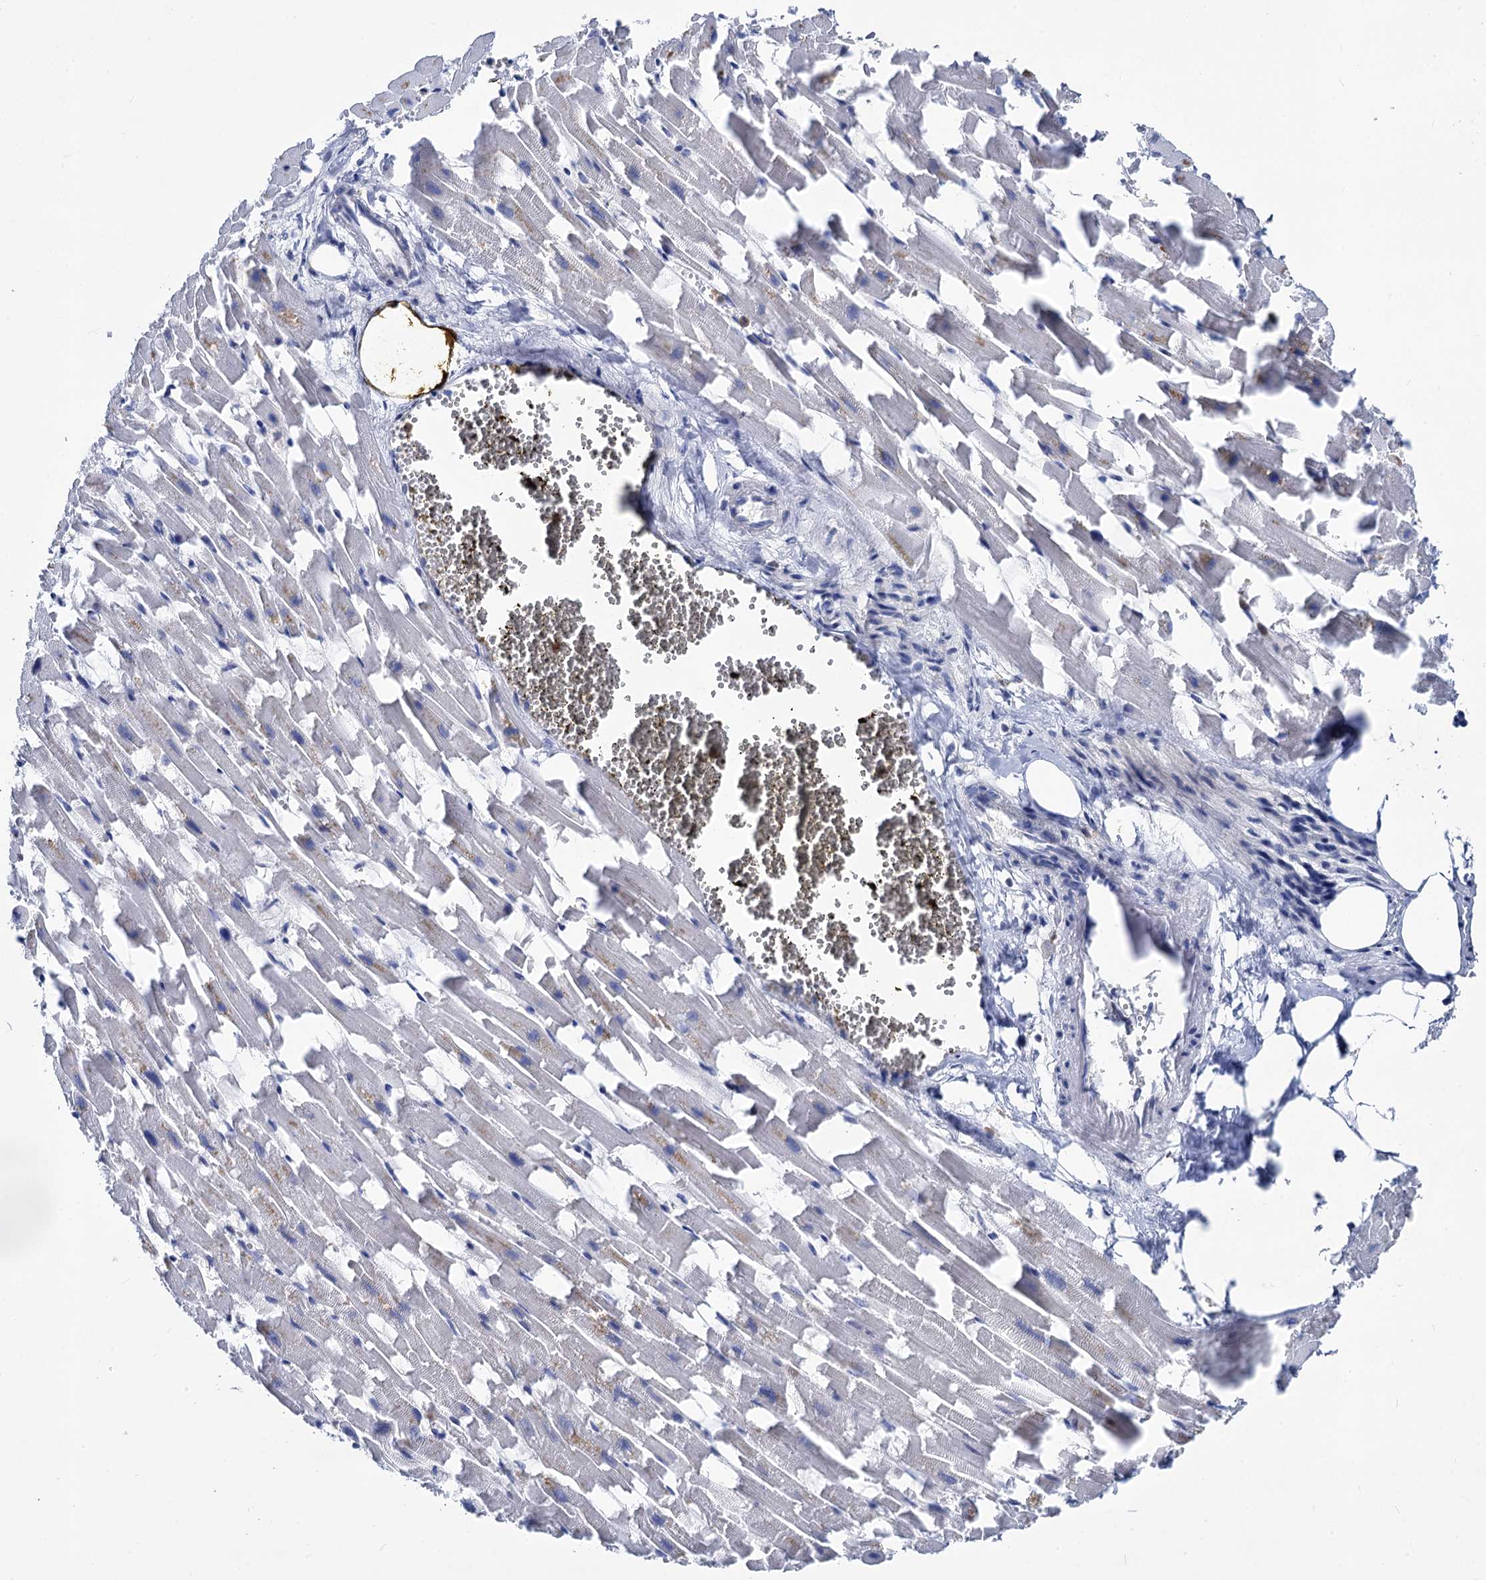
{"staining": {"intensity": "negative", "quantity": "none", "location": "none"}, "tissue": "heart muscle", "cell_type": "Cardiomyocytes", "image_type": "normal", "snomed": [{"axis": "morphology", "description": "Normal tissue, NOS"}, {"axis": "topography", "description": "Heart"}], "caption": "Cardiomyocytes are negative for protein expression in normal human heart muscle. (DAB immunohistochemistry with hematoxylin counter stain).", "gene": "RHOG", "patient": {"sex": "female", "age": 64}}